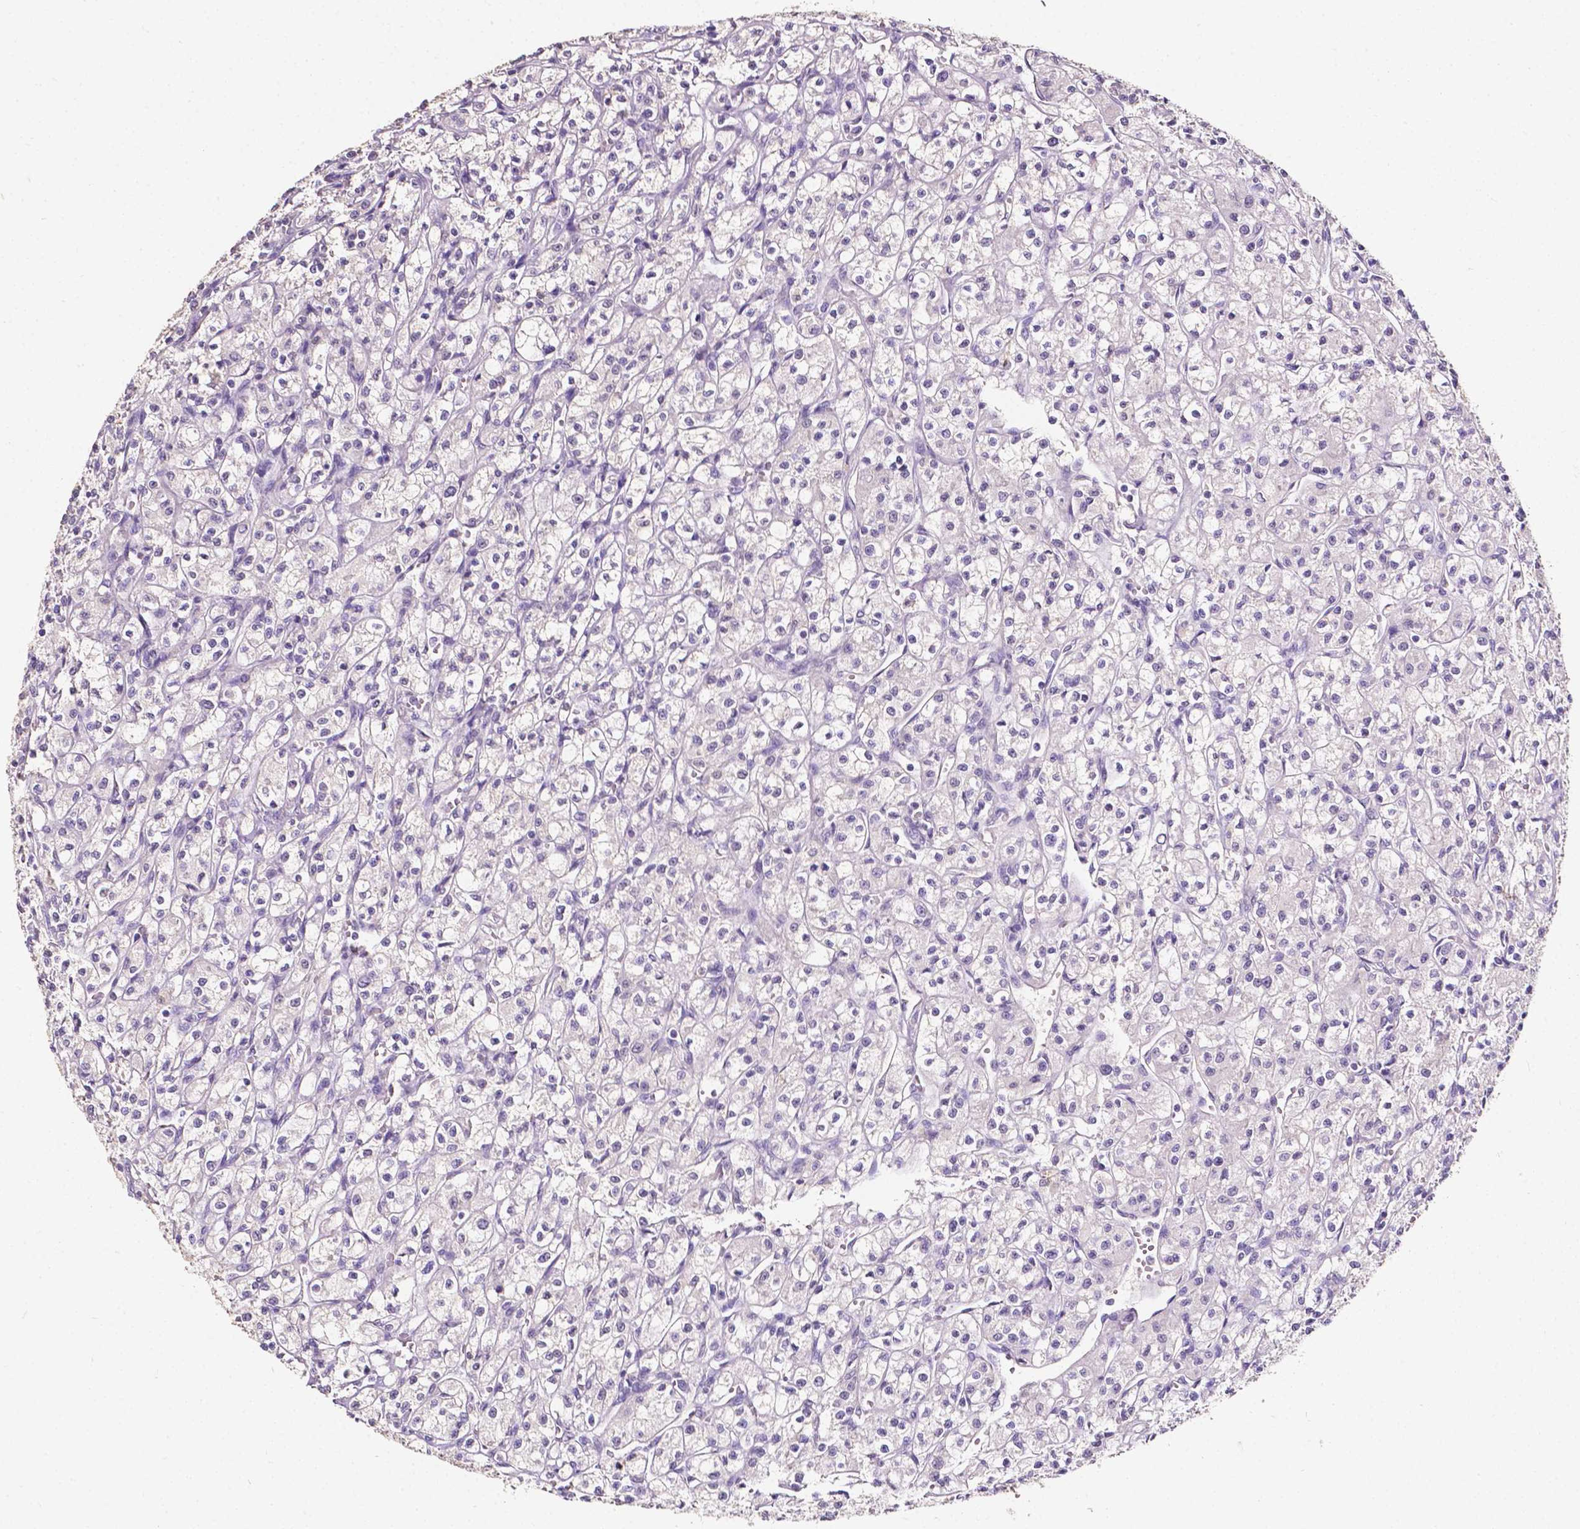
{"staining": {"intensity": "negative", "quantity": "none", "location": "none"}, "tissue": "renal cancer", "cell_type": "Tumor cells", "image_type": "cancer", "snomed": [{"axis": "morphology", "description": "Adenocarcinoma, NOS"}, {"axis": "topography", "description": "Kidney"}], "caption": "A high-resolution photomicrograph shows immunohistochemistry (IHC) staining of renal adenocarcinoma, which demonstrates no significant expression in tumor cells. Brightfield microscopy of IHC stained with DAB (brown) and hematoxylin (blue), captured at high magnification.", "gene": "PSAT1", "patient": {"sex": "female", "age": 70}}